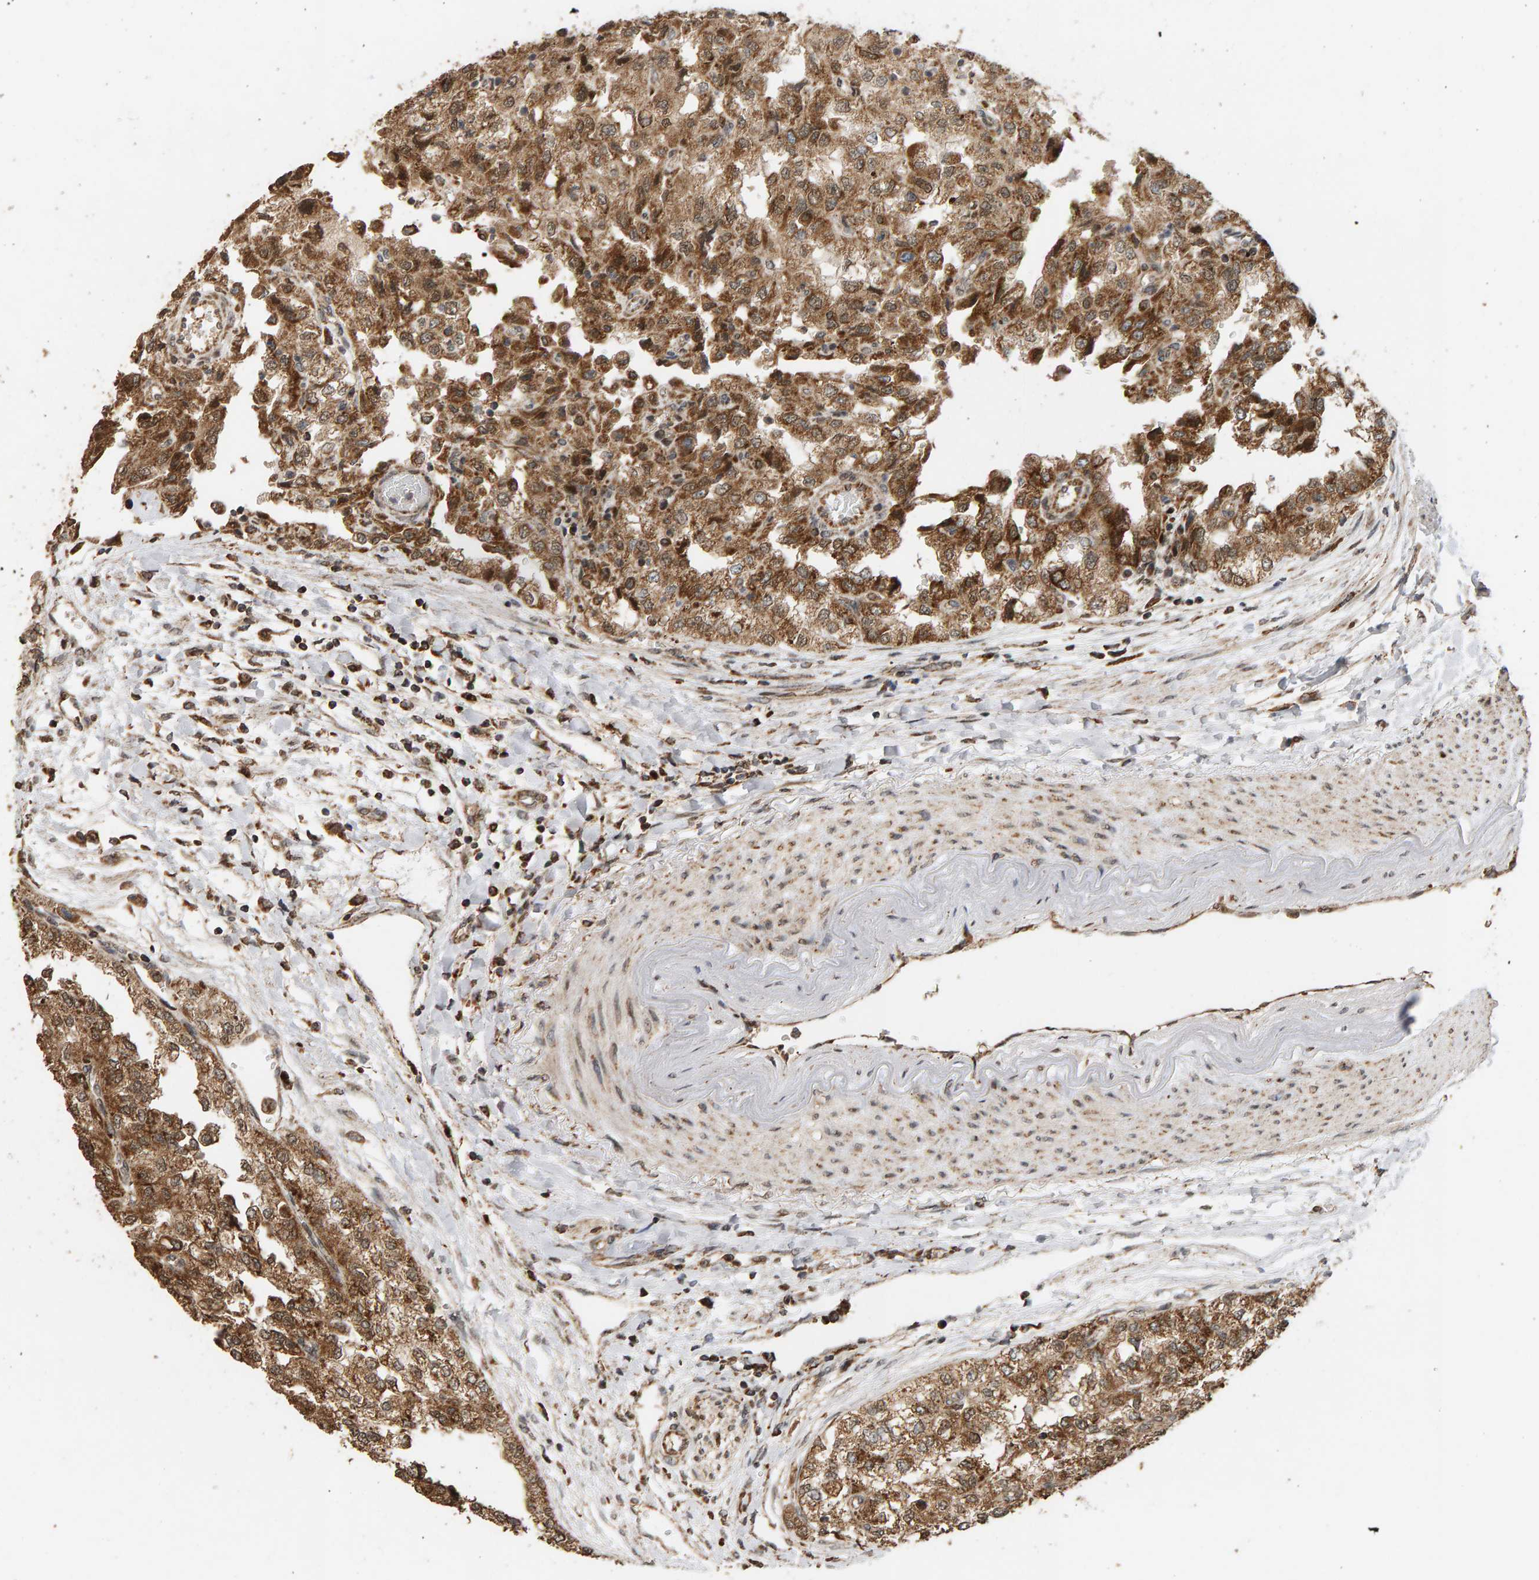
{"staining": {"intensity": "moderate", "quantity": ">75%", "location": "cytoplasmic/membranous,nuclear"}, "tissue": "renal cancer", "cell_type": "Tumor cells", "image_type": "cancer", "snomed": [{"axis": "morphology", "description": "Adenocarcinoma, NOS"}, {"axis": "topography", "description": "Kidney"}], "caption": "Immunohistochemical staining of renal adenocarcinoma displays medium levels of moderate cytoplasmic/membranous and nuclear expression in about >75% of tumor cells.", "gene": "GSTK1", "patient": {"sex": "female", "age": 54}}